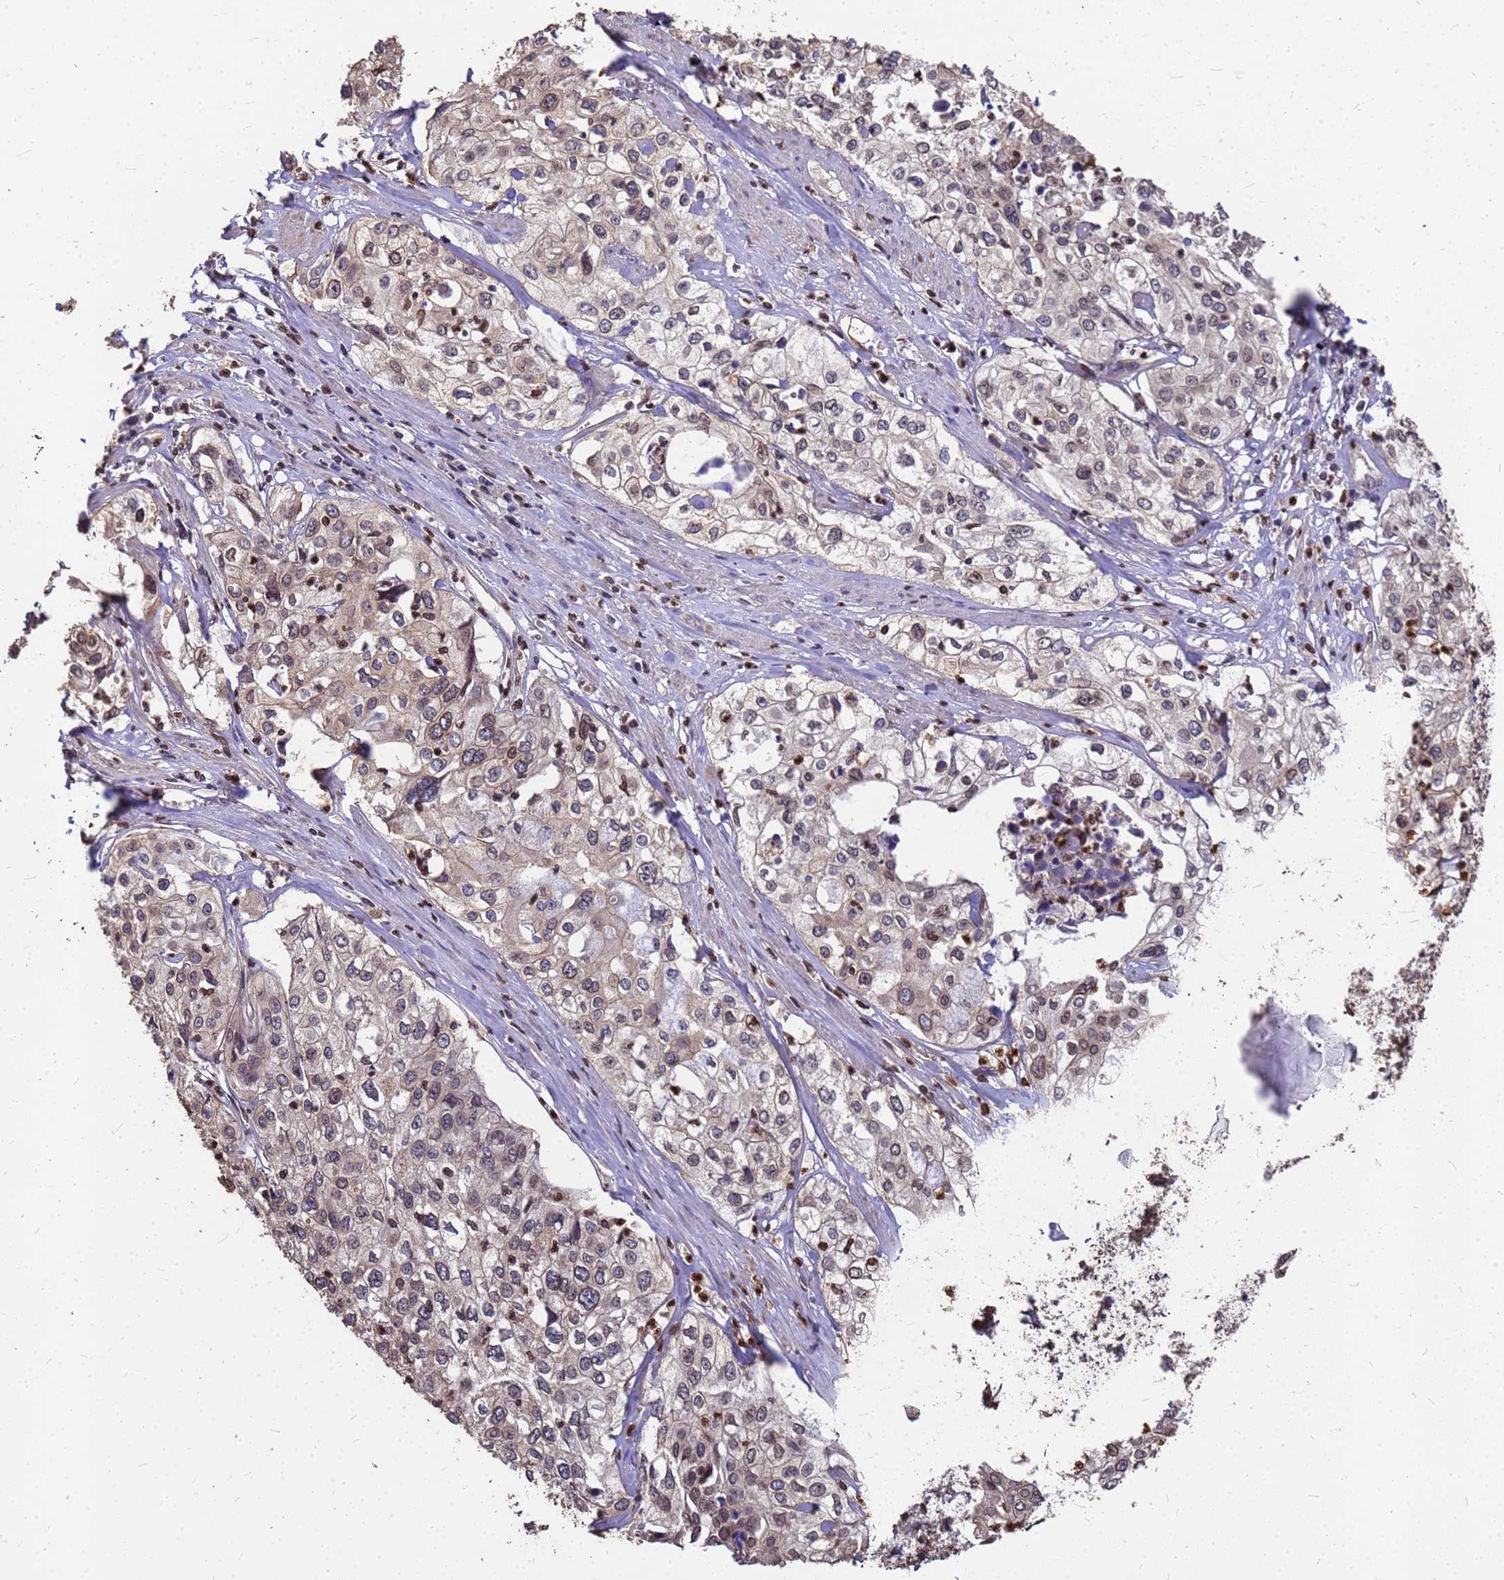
{"staining": {"intensity": "weak", "quantity": "25%-75%", "location": "cytoplasmic/membranous,nuclear"}, "tissue": "cervical cancer", "cell_type": "Tumor cells", "image_type": "cancer", "snomed": [{"axis": "morphology", "description": "Squamous cell carcinoma, NOS"}, {"axis": "topography", "description": "Cervix"}], "caption": "Immunohistochemical staining of squamous cell carcinoma (cervical) displays weak cytoplasmic/membranous and nuclear protein expression in about 25%-75% of tumor cells. (Brightfield microscopy of DAB IHC at high magnification).", "gene": "C1orf35", "patient": {"sex": "female", "age": 31}}